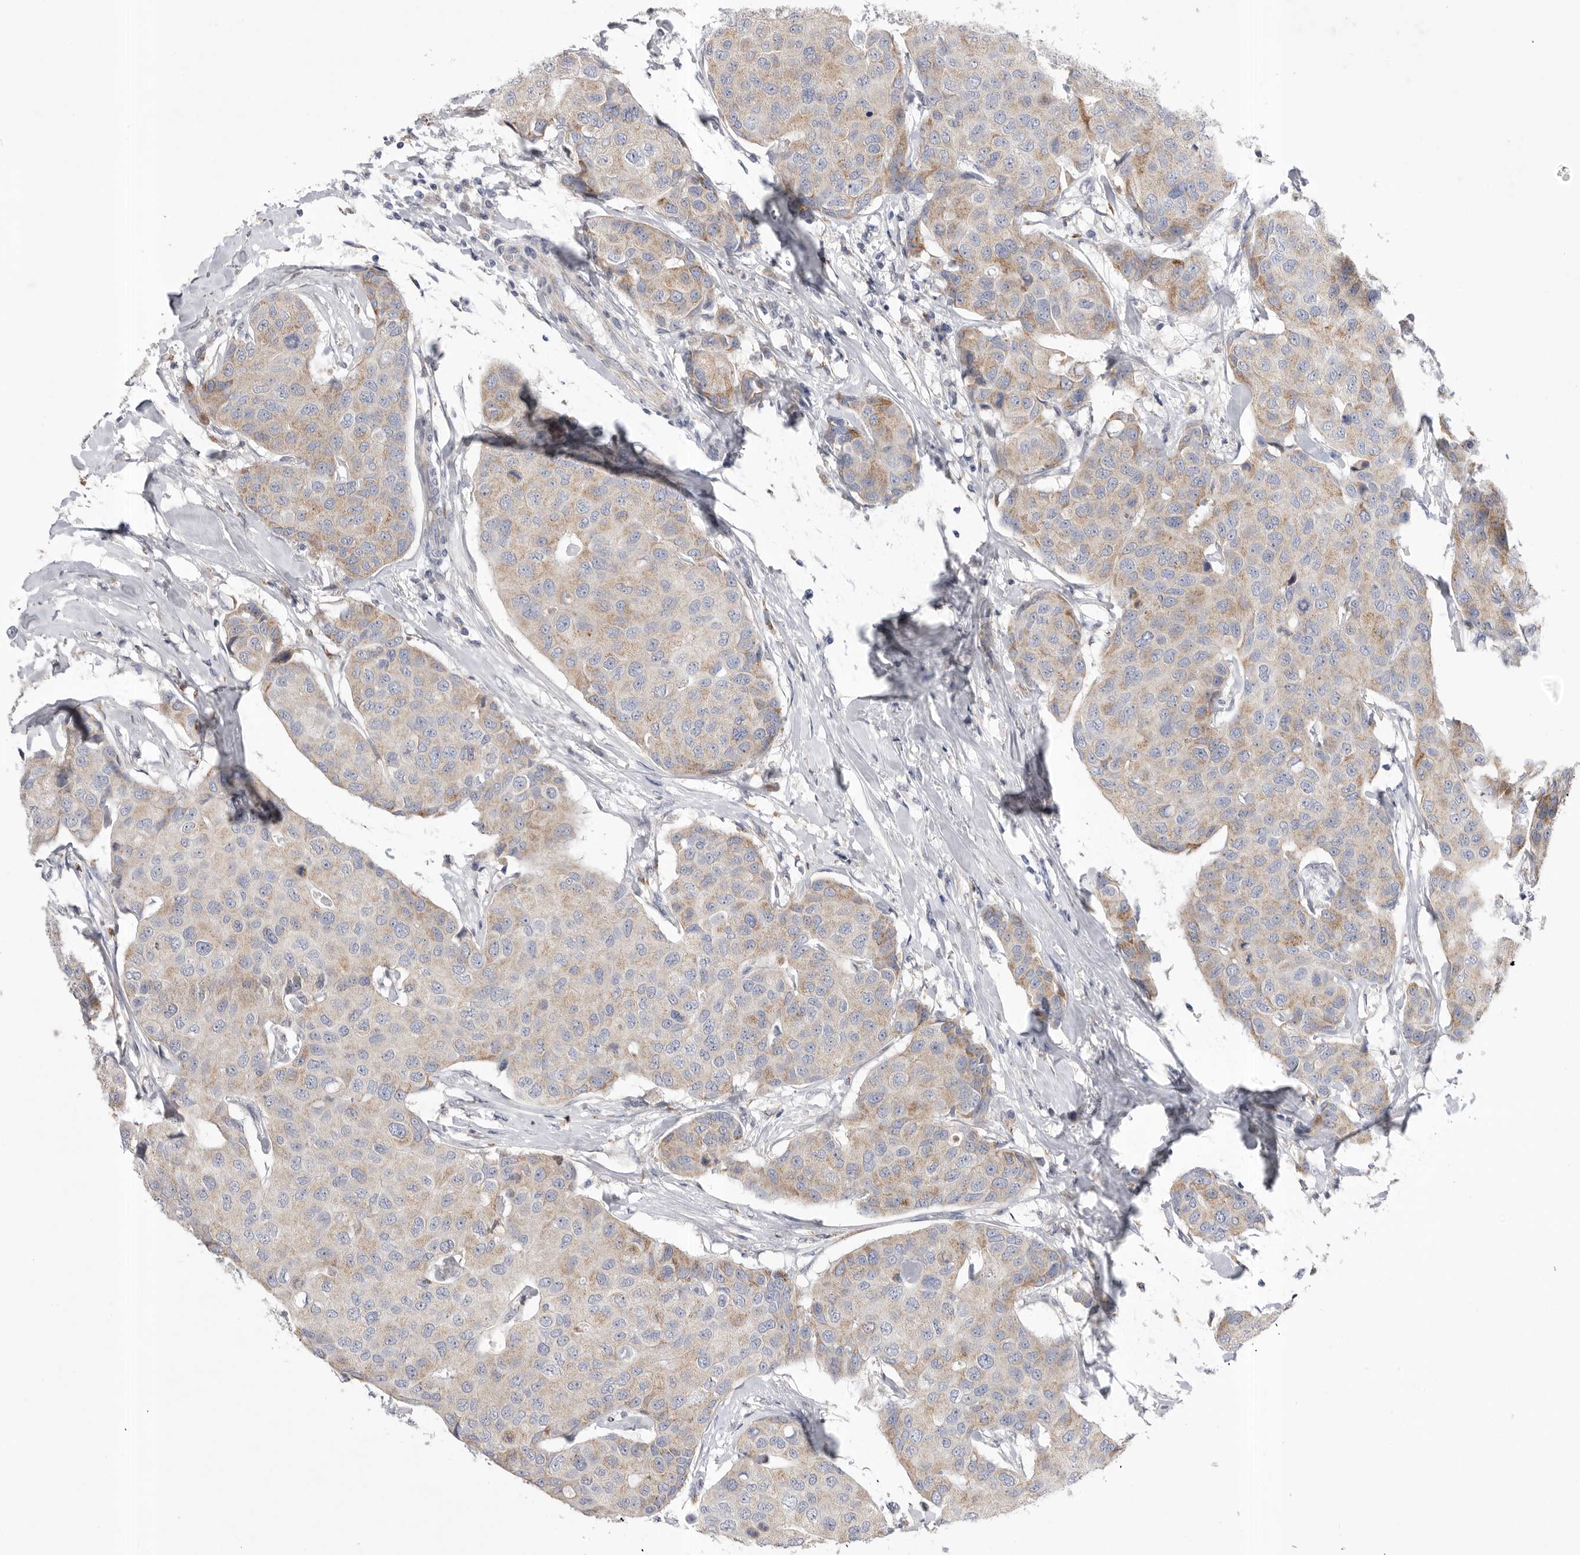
{"staining": {"intensity": "weak", "quantity": "25%-75%", "location": "cytoplasmic/membranous"}, "tissue": "breast cancer", "cell_type": "Tumor cells", "image_type": "cancer", "snomed": [{"axis": "morphology", "description": "Duct carcinoma"}, {"axis": "topography", "description": "Breast"}], "caption": "IHC histopathology image of neoplastic tissue: breast infiltrating ductal carcinoma stained using IHC displays low levels of weak protein expression localized specifically in the cytoplasmic/membranous of tumor cells, appearing as a cytoplasmic/membranous brown color.", "gene": "CCDC126", "patient": {"sex": "female", "age": 80}}